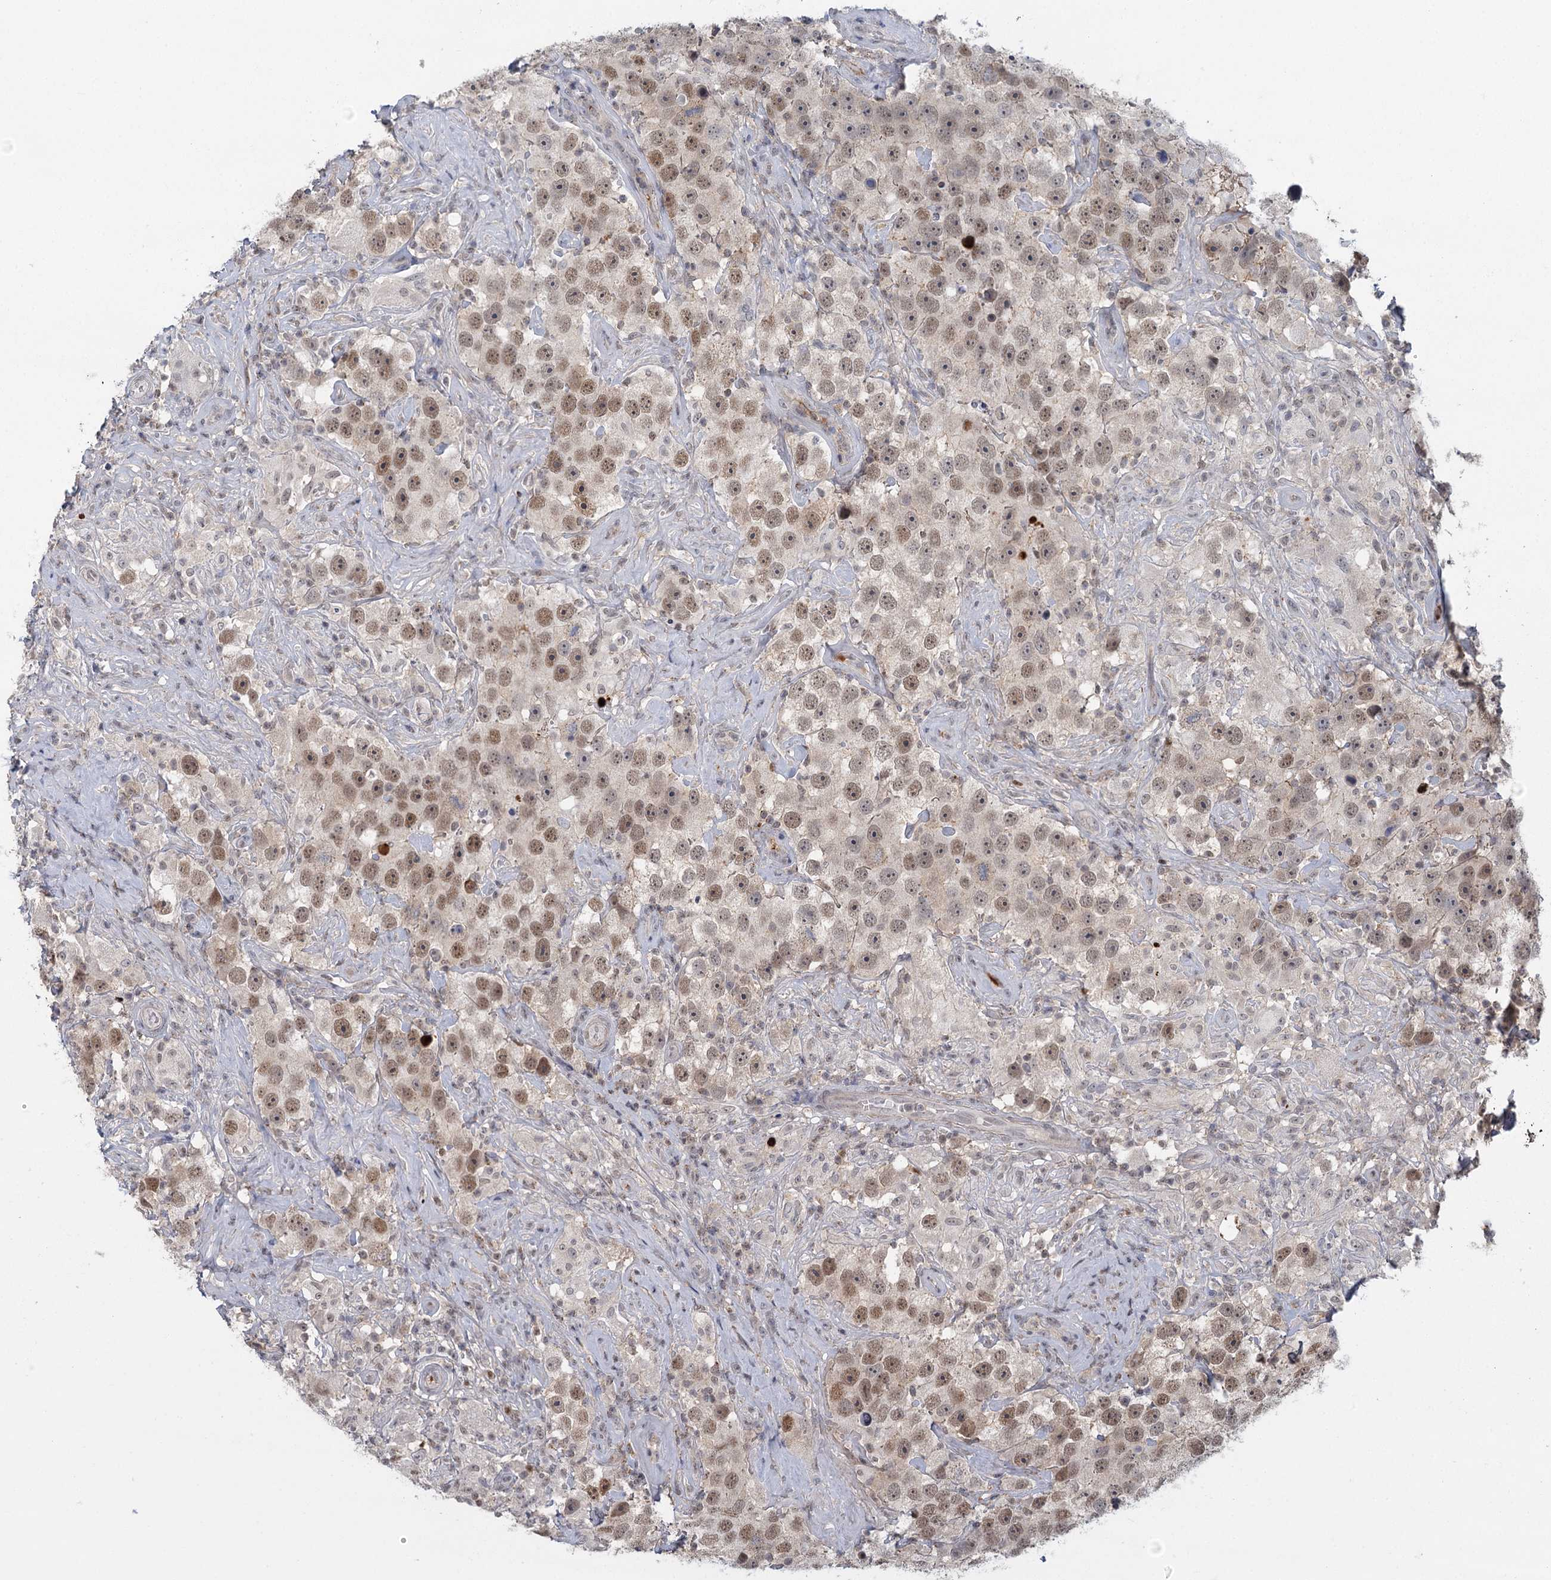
{"staining": {"intensity": "moderate", "quantity": ">75%", "location": "nuclear"}, "tissue": "testis cancer", "cell_type": "Tumor cells", "image_type": "cancer", "snomed": [{"axis": "morphology", "description": "Seminoma, NOS"}, {"axis": "topography", "description": "Testis"}], "caption": "An image showing moderate nuclear positivity in about >75% of tumor cells in seminoma (testis), as visualized by brown immunohistochemical staining.", "gene": "GPATCH11", "patient": {"sex": "male", "age": 49}}